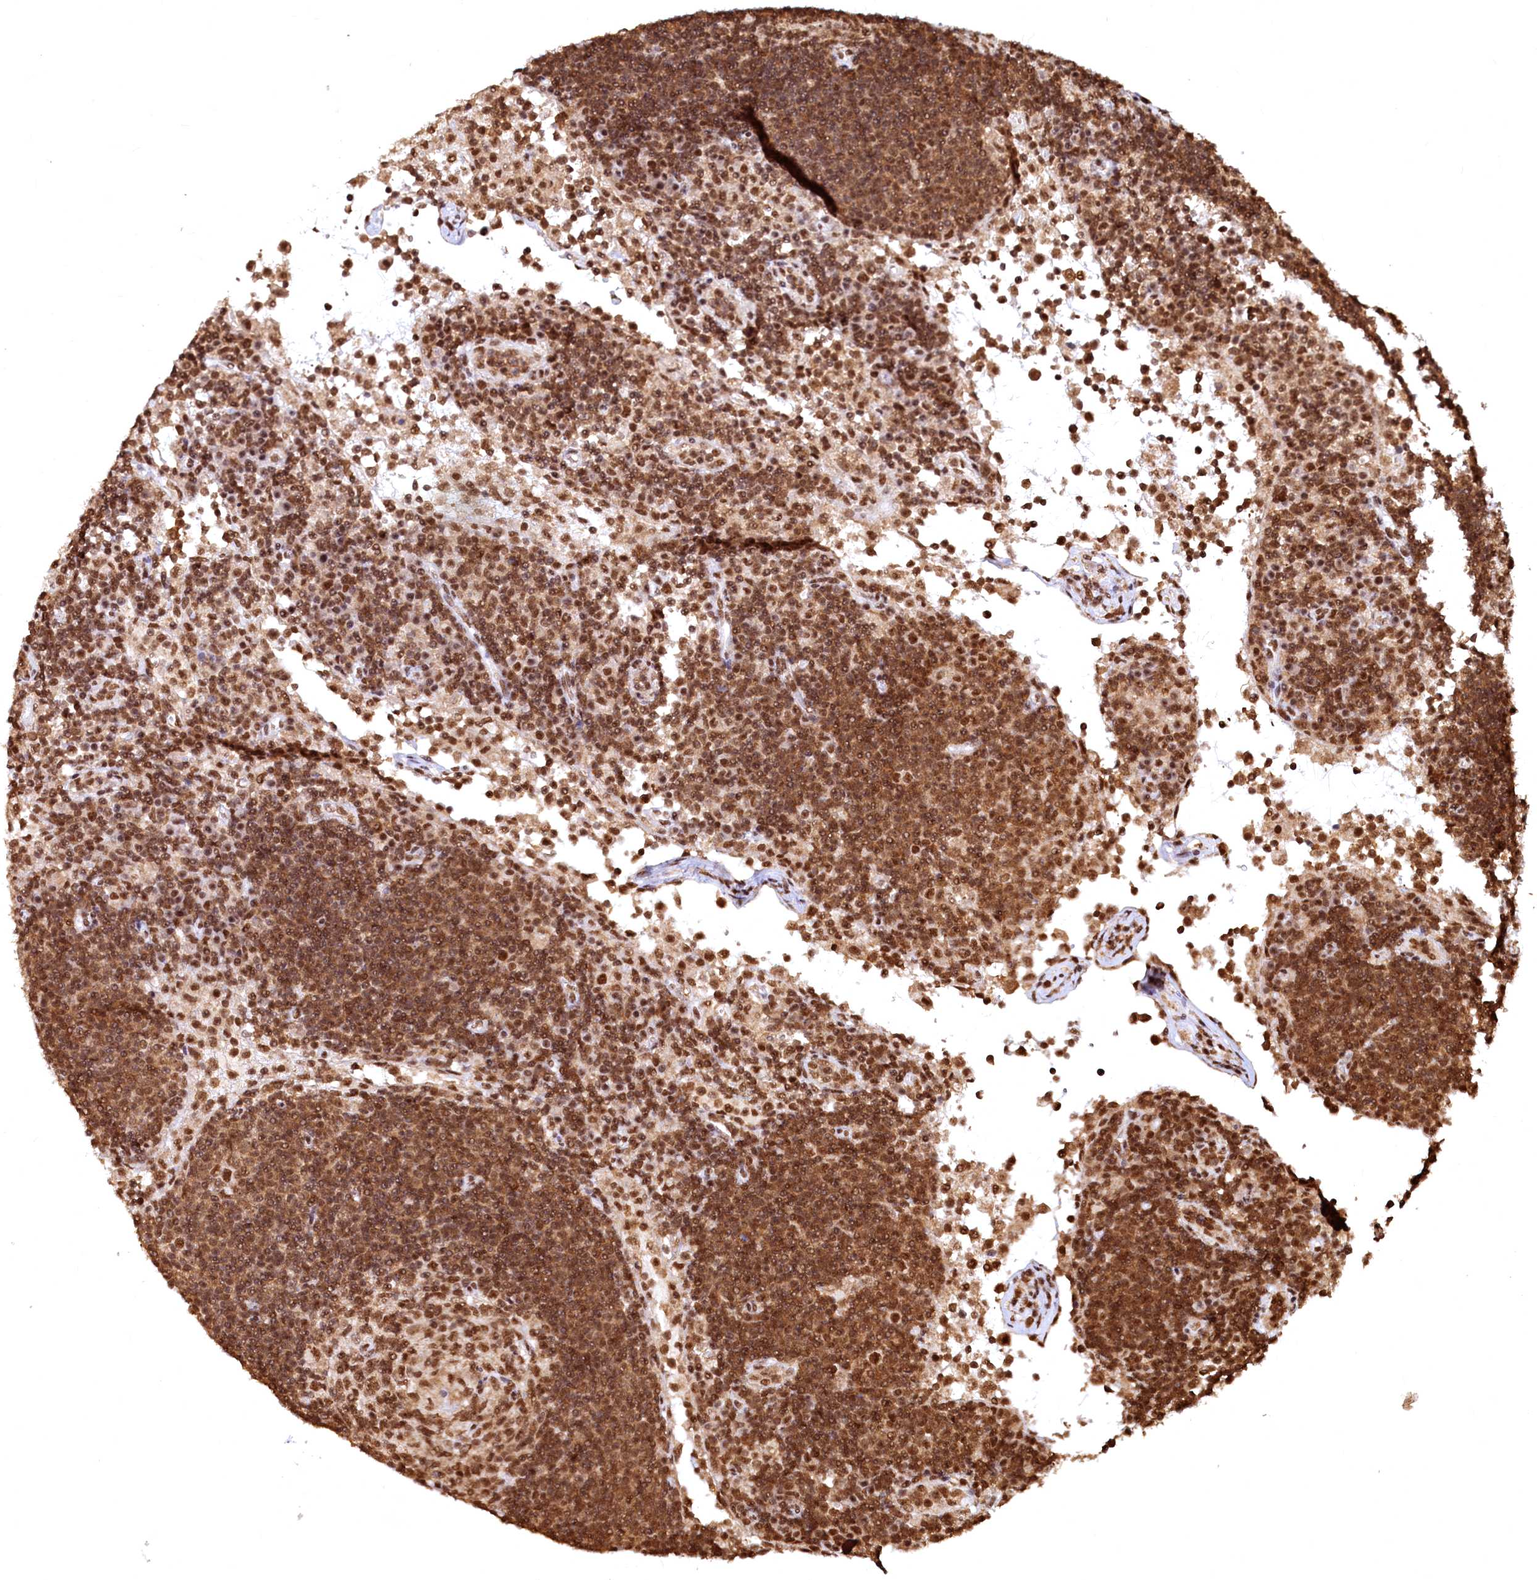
{"staining": {"intensity": "strong", "quantity": ">75%", "location": "nuclear"}, "tissue": "lymph node", "cell_type": "Germinal center cells", "image_type": "normal", "snomed": [{"axis": "morphology", "description": "Normal tissue, NOS"}, {"axis": "topography", "description": "Lymph node"}], "caption": "Lymph node stained with immunohistochemistry (IHC) reveals strong nuclear positivity in approximately >75% of germinal center cells.", "gene": "RSRC2", "patient": {"sex": "female", "age": 53}}